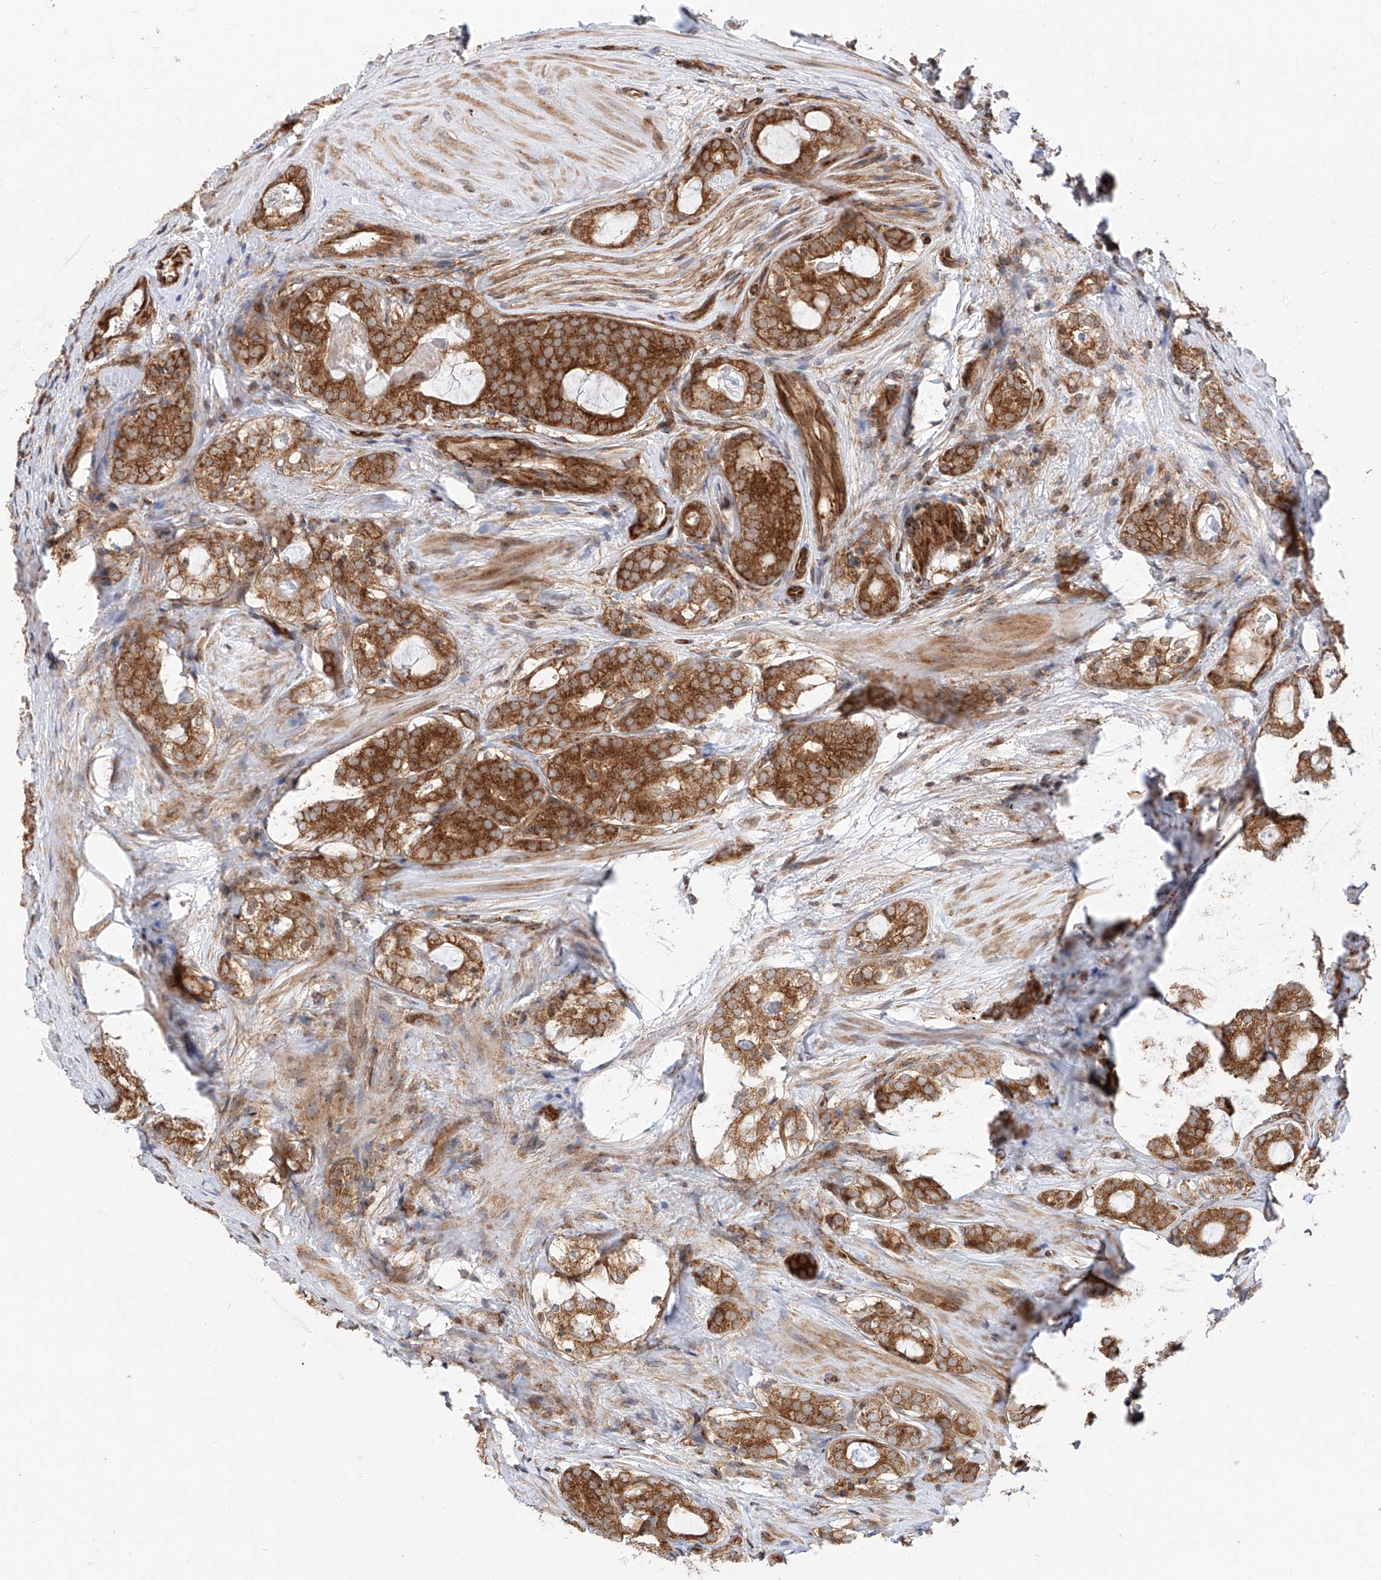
{"staining": {"intensity": "strong", "quantity": ">75%", "location": "cytoplasmic/membranous"}, "tissue": "prostate cancer", "cell_type": "Tumor cells", "image_type": "cancer", "snomed": [{"axis": "morphology", "description": "Adenocarcinoma, High grade"}, {"axis": "topography", "description": "Prostate"}], "caption": "Prostate high-grade adenocarcinoma stained with immunohistochemistry (IHC) exhibits strong cytoplasmic/membranous expression in approximately >75% of tumor cells.", "gene": "ISCA2", "patient": {"sex": "male", "age": 63}}